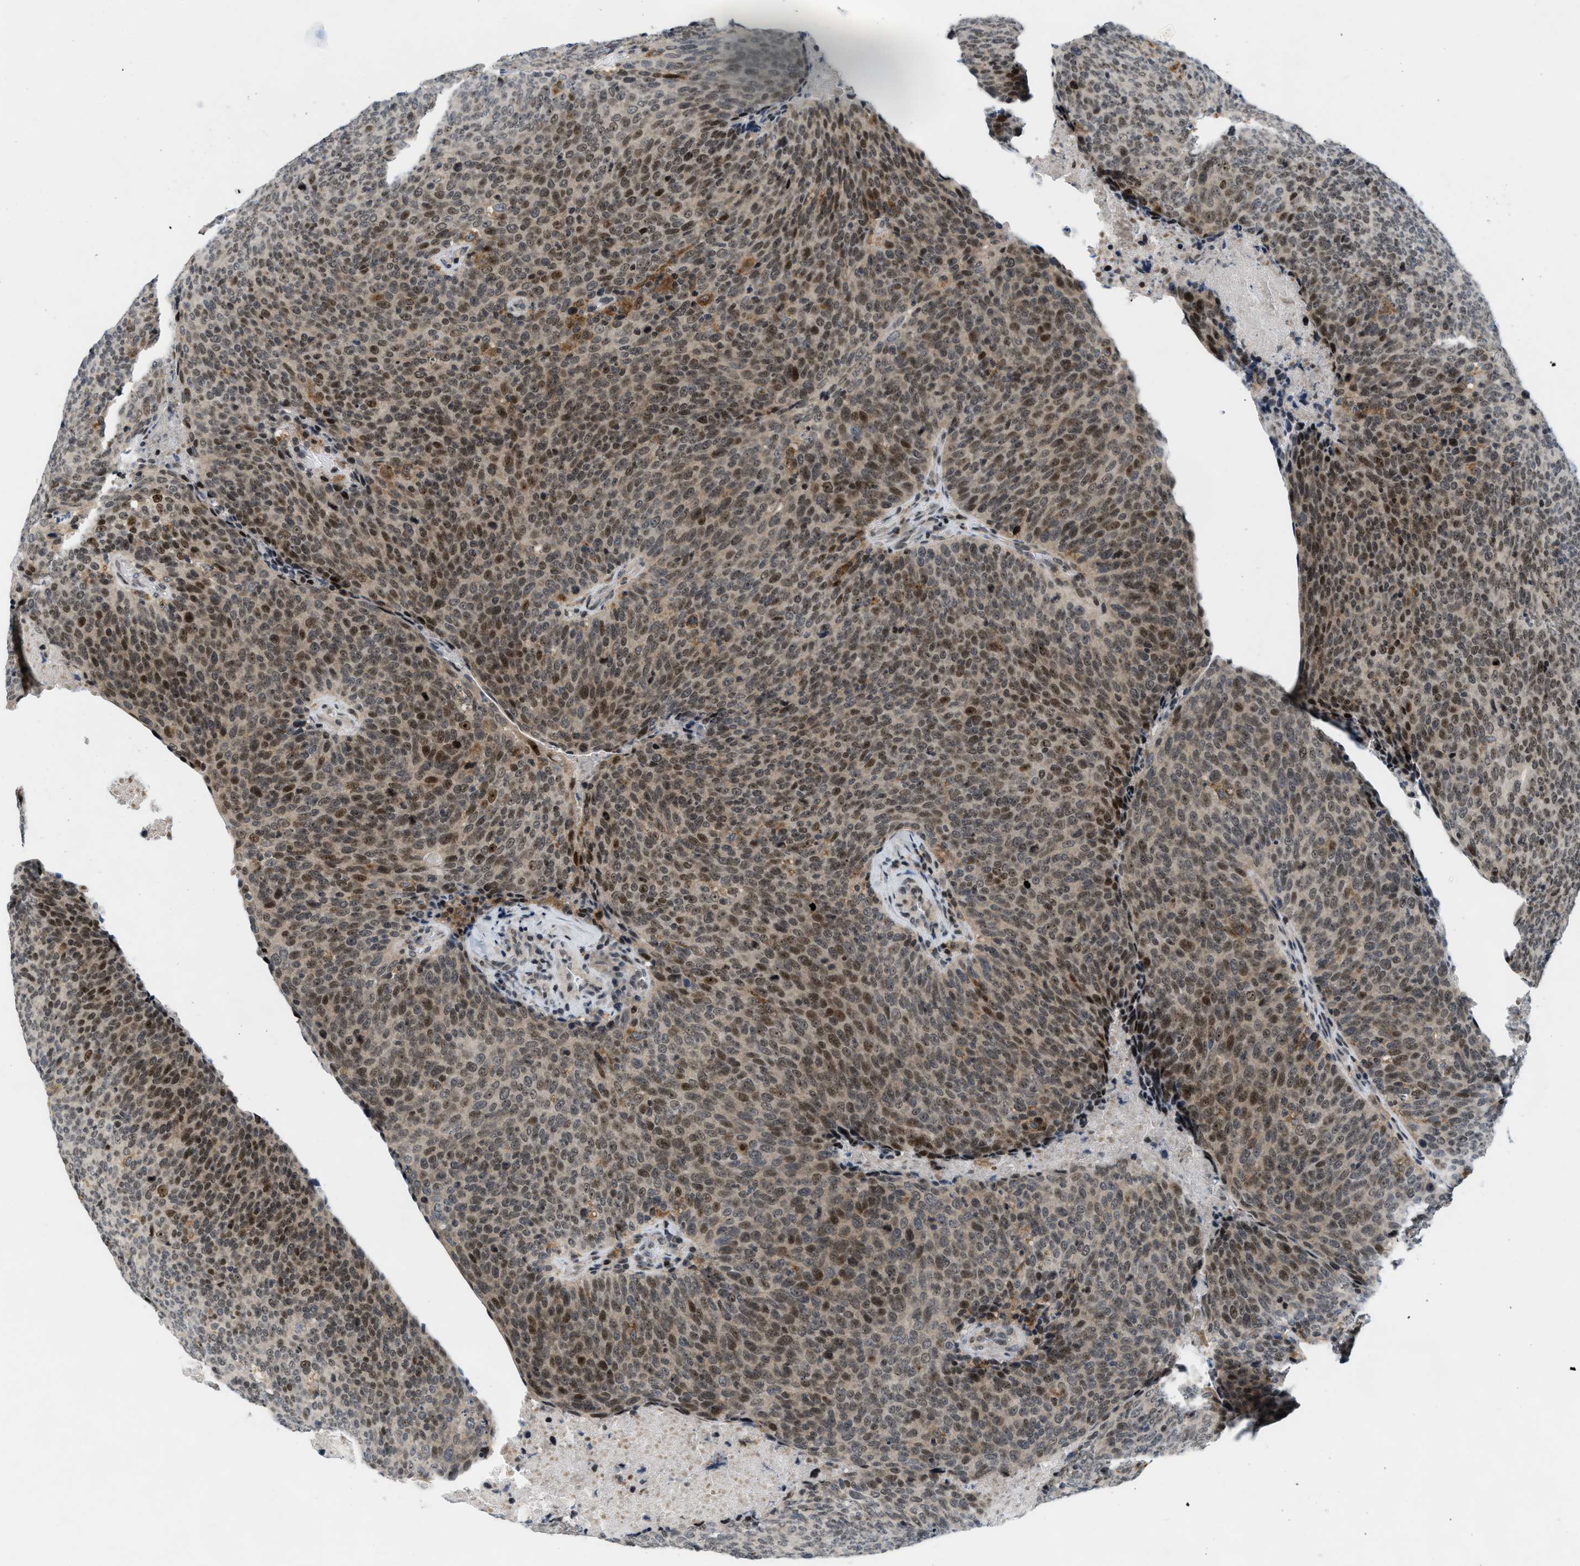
{"staining": {"intensity": "moderate", "quantity": ">75%", "location": "nuclear"}, "tissue": "head and neck cancer", "cell_type": "Tumor cells", "image_type": "cancer", "snomed": [{"axis": "morphology", "description": "Squamous cell carcinoma, NOS"}, {"axis": "morphology", "description": "Squamous cell carcinoma, metastatic, NOS"}, {"axis": "topography", "description": "Lymph node"}, {"axis": "topography", "description": "Head-Neck"}], "caption": "Immunohistochemistry (IHC) photomicrograph of neoplastic tissue: human squamous cell carcinoma (head and neck) stained using immunohistochemistry reveals medium levels of moderate protein expression localized specifically in the nuclear of tumor cells, appearing as a nuclear brown color.", "gene": "ING1", "patient": {"sex": "male", "age": 62}}